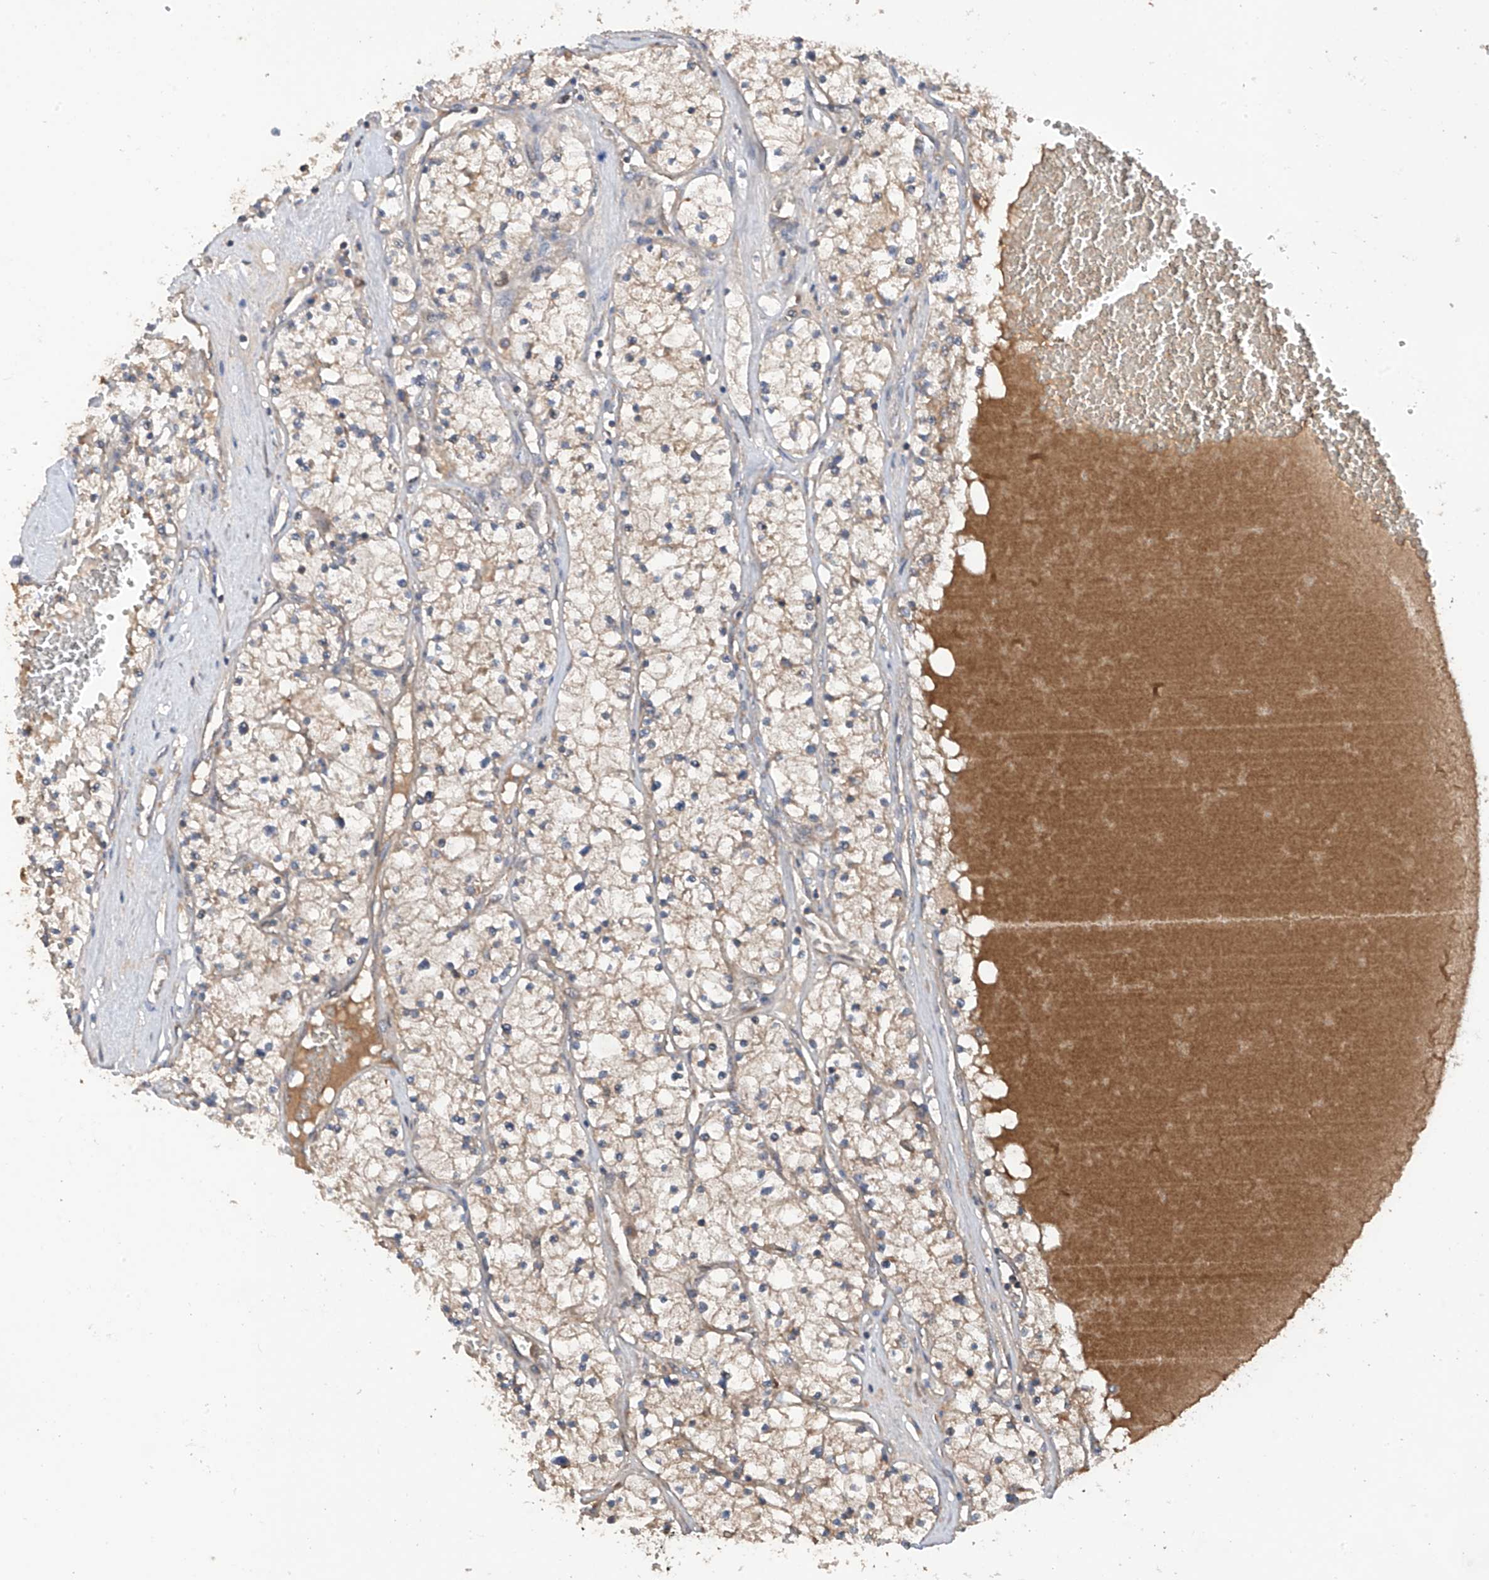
{"staining": {"intensity": "weak", "quantity": "25%-75%", "location": "cytoplasmic/membranous"}, "tissue": "renal cancer", "cell_type": "Tumor cells", "image_type": "cancer", "snomed": [{"axis": "morphology", "description": "Normal tissue, NOS"}, {"axis": "morphology", "description": "Adenocarcinoma, NOS"}, {"axis": "topography", "description": "Kidney"}], "caption": "Tumor cells demonstrate low levels of weak cytoplasmic/membranous staining in about 25%-75% of cells in human adenocarcinoma (renal). The protein is shown in brown color, while the nuclei are stained blue.", "gene": "RPAIN", "patient": {"sex": "male", "age": 68}}